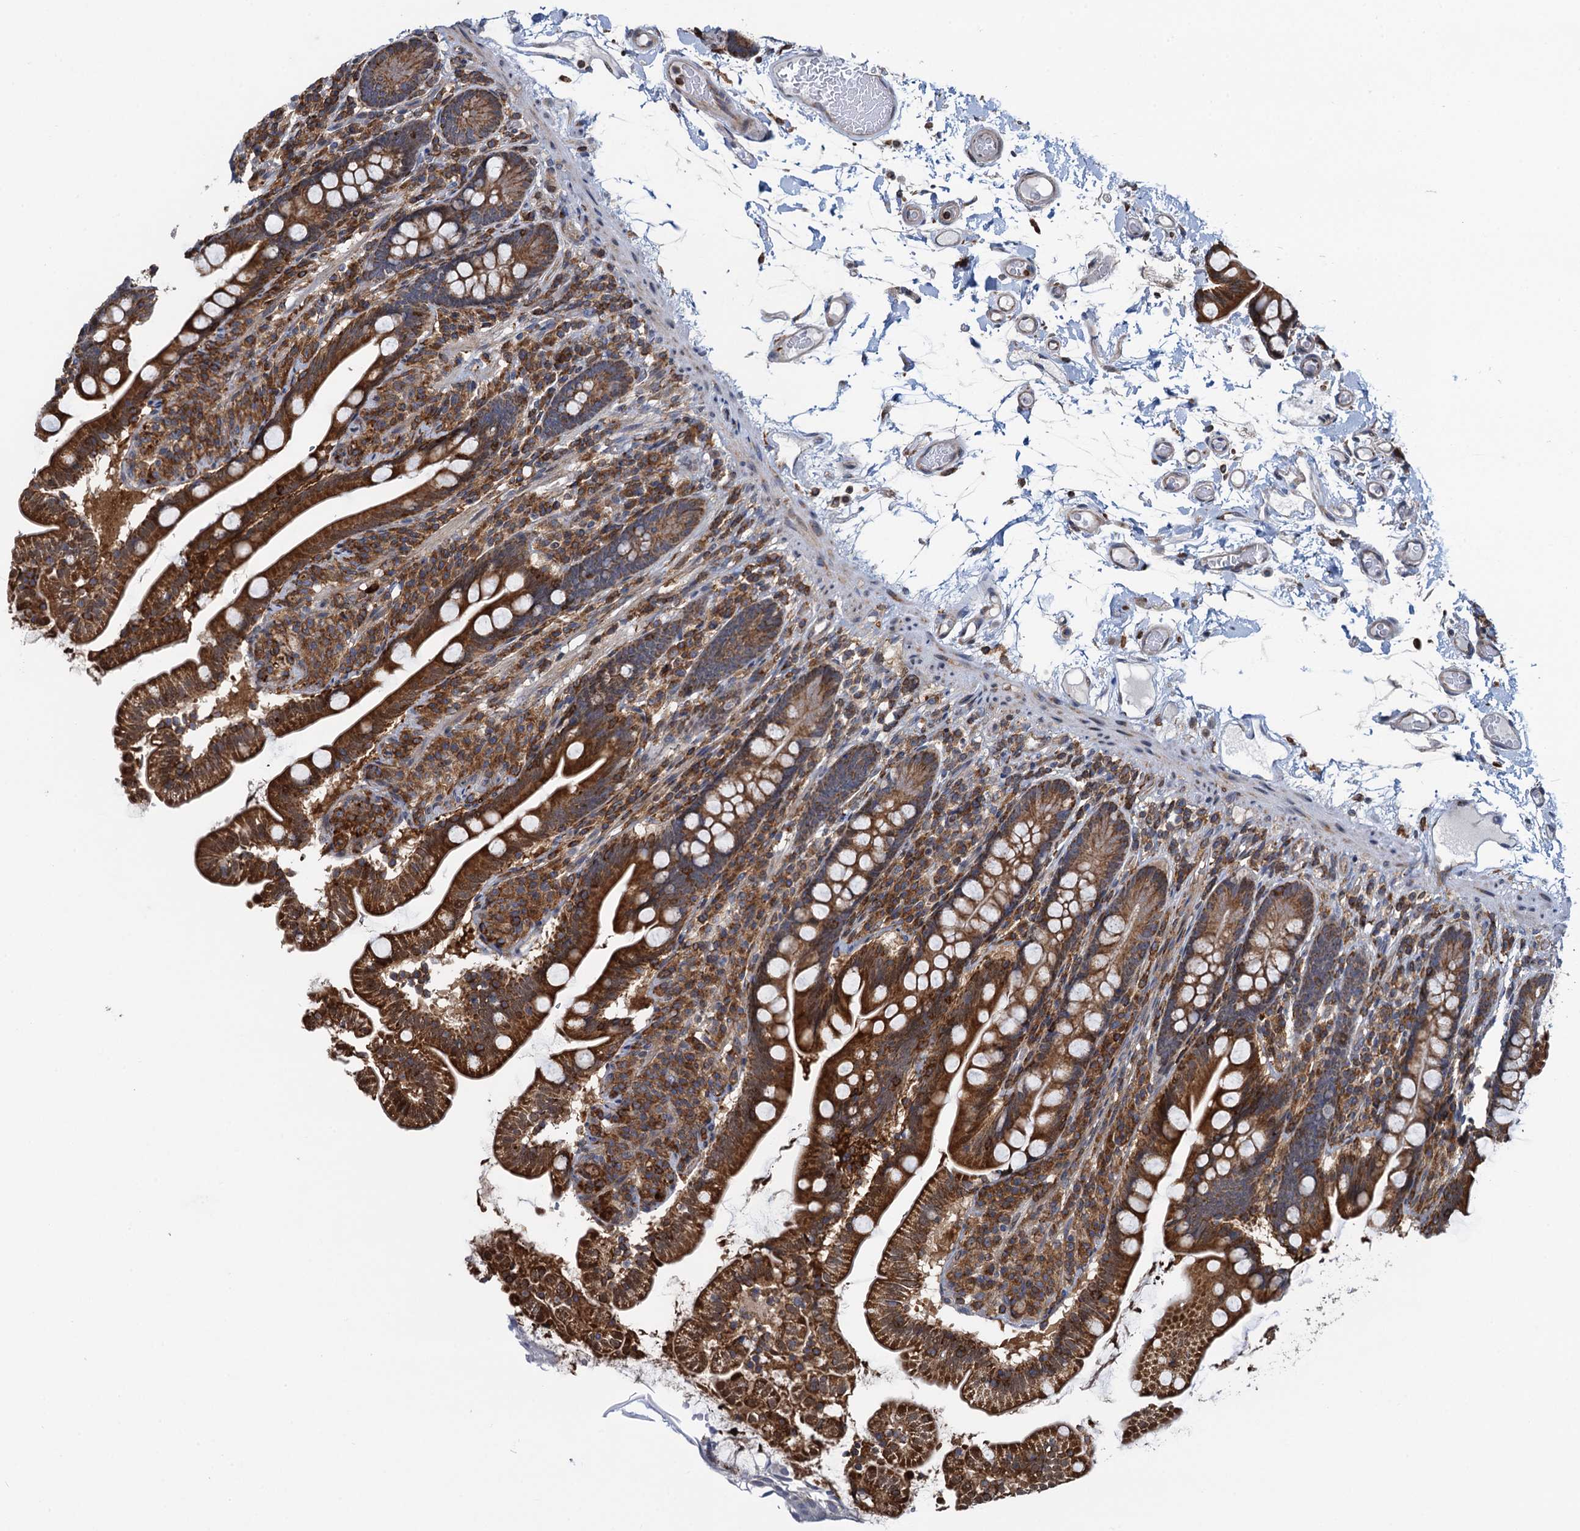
{"staining": {"intensity": "strong", "quantity": ">75%", "location": "cytoplasmic/membranous"}, "tissue": "small intestine", "cell_type": "Glandular cells", "image_type": "normal", "snomed": [{"axis": "morphology", "description": "Normal tissue, NOS"}, {"axis": "topography", "description": "Small intestine"}], "caption": "This micrograph demonstrates IHC staining of normal human small intestine, with high strong cytoplasmic/membranous positivity in approximately >75% of glandular cells.", "gene": "CCDC102A", "patient": {"sex": "female", "age": 64}}